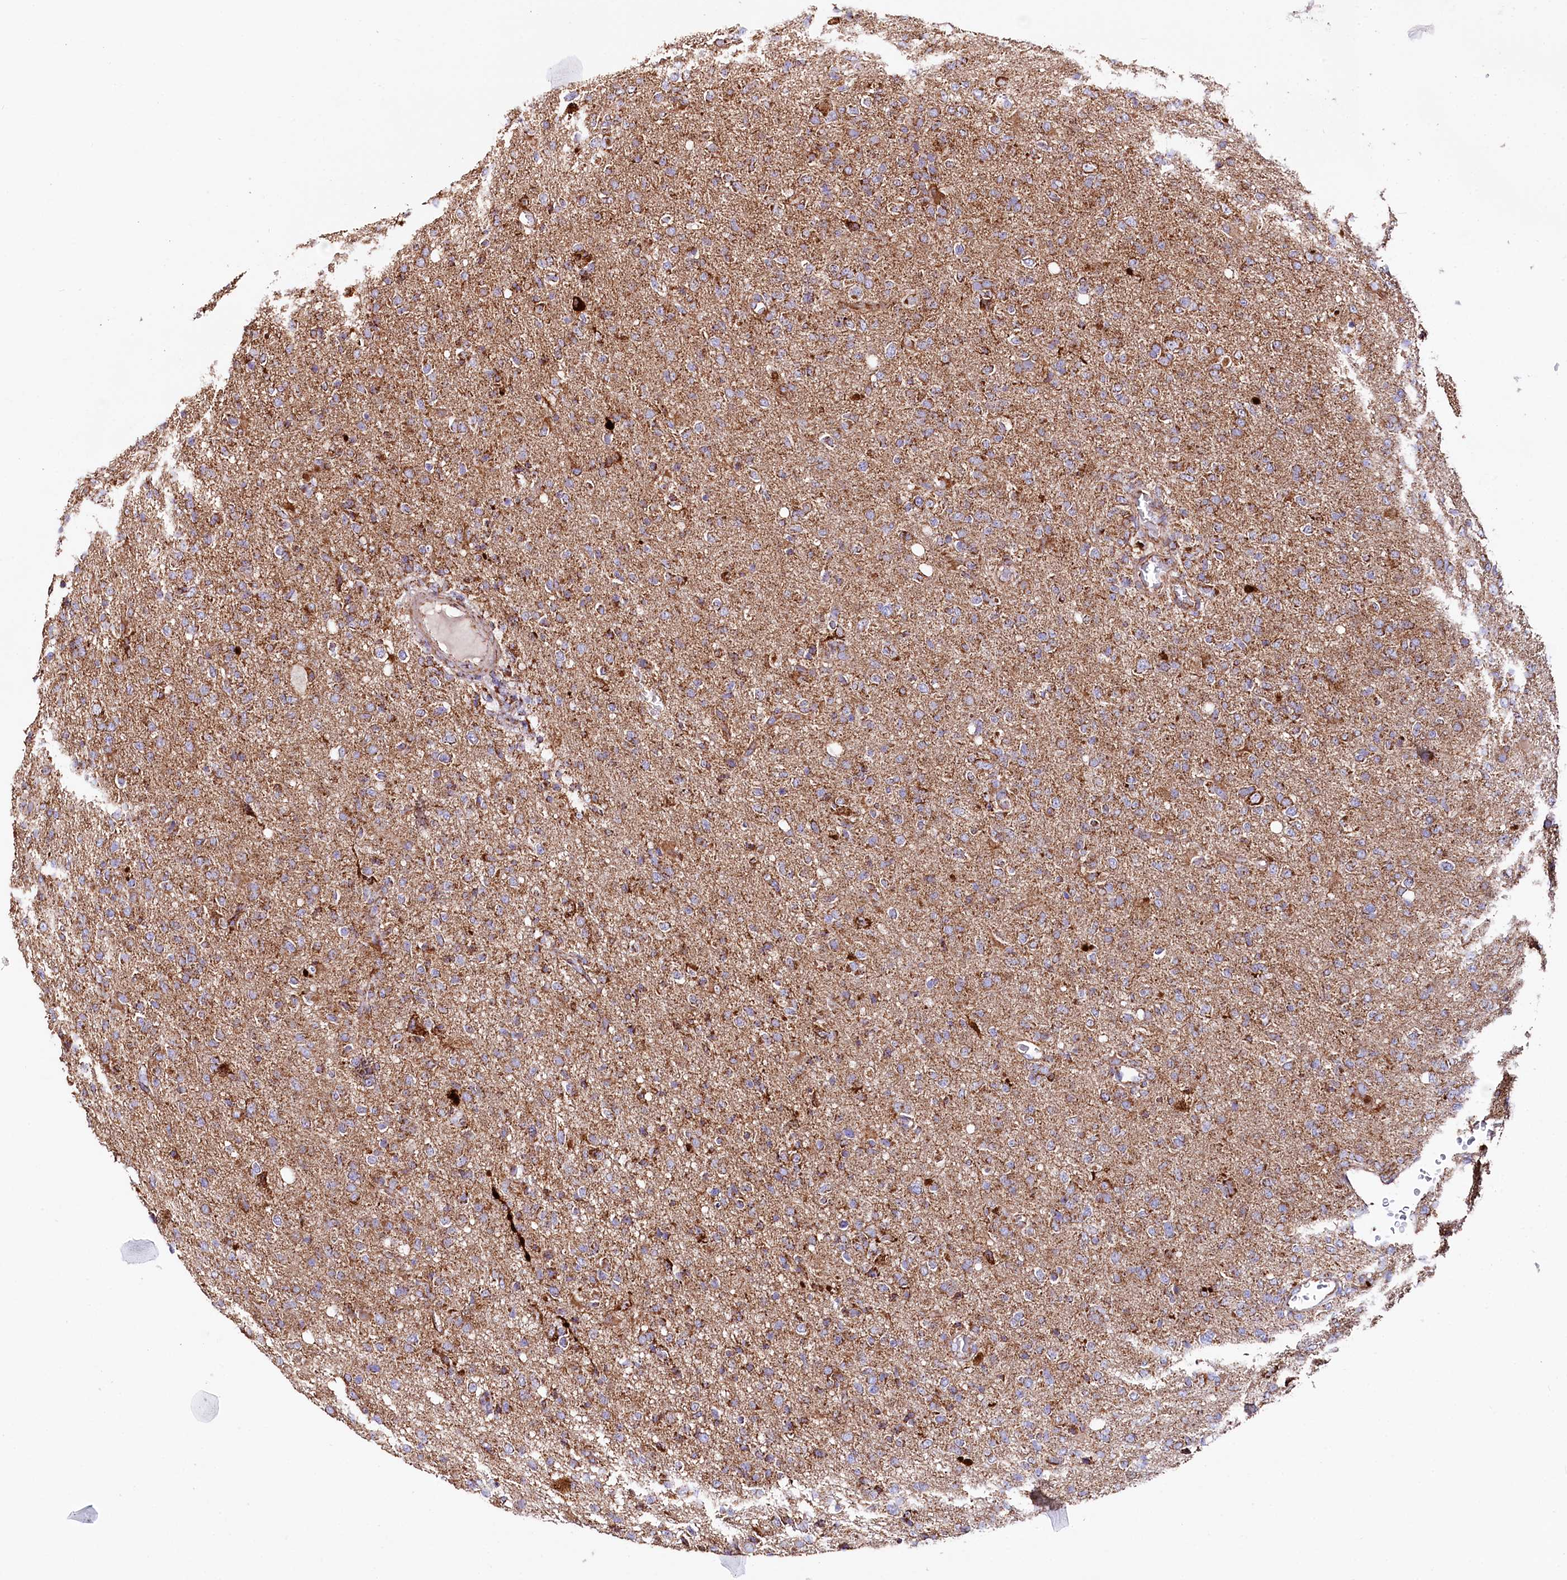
{"staining": {"intensity": "moderate", "quantity": ">75%", "location": "cytoplasmic/membranous"}, "tissue": "glioma", "cell_type": "Tumor cells", "image_type": "cancer", "snomed": [{"axis": "morphology", "description": "Glioma, malignant, High grade"}, {"axis": "topography", "description": "Brain"}], "caption": "A photomicrograph of malignant glioma (high-grade) stained for a protein shows moderate cytoplasmic/membranous brown staining in tumor cells. The protein of interest is stained brown, and the nuclei are stained in blue (DAB IHC with brightfield microscopy, high magnification).", "gene": "APLP2", "patient": {"sex": "female", "age": 57}}